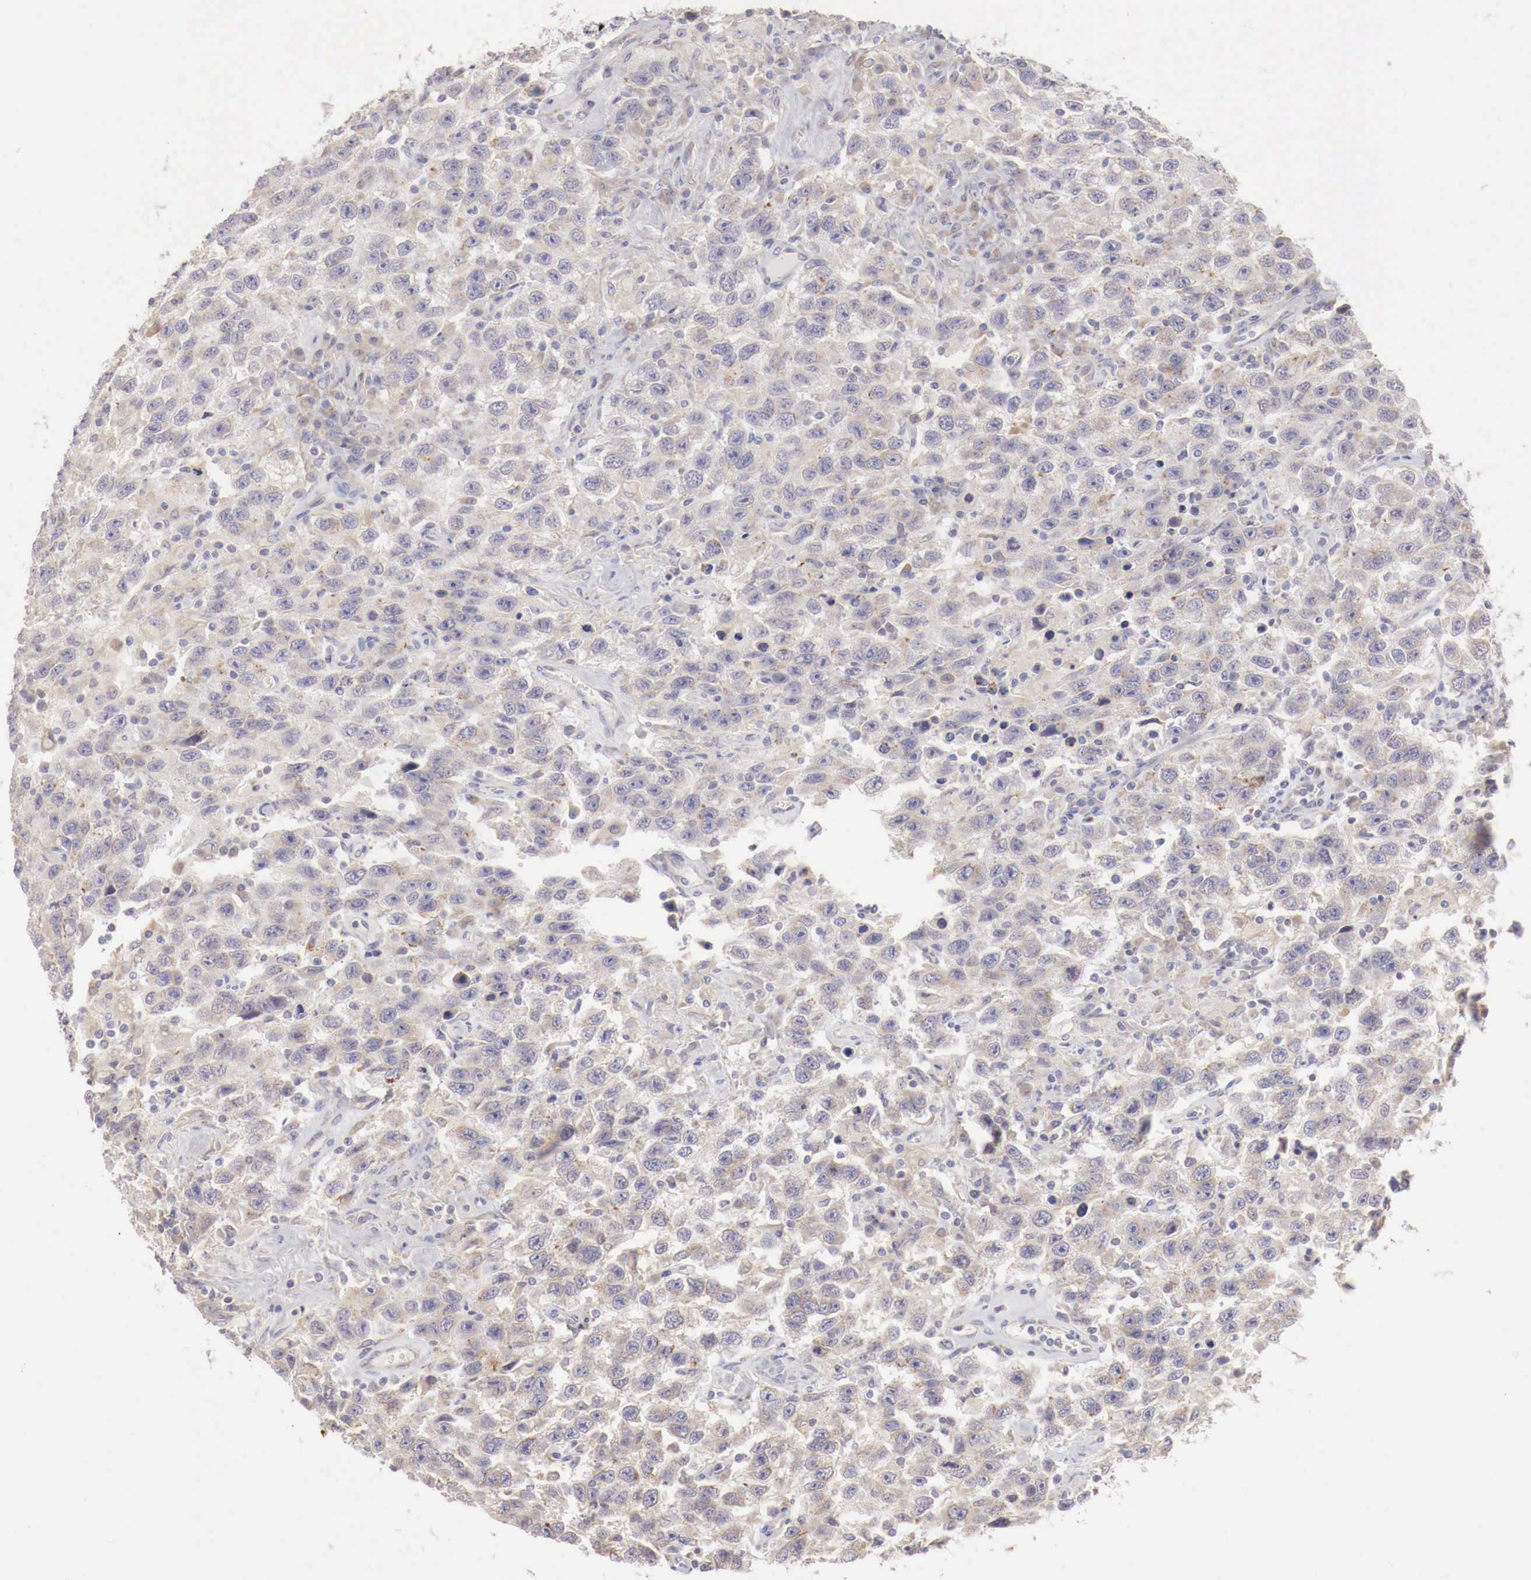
{"staining": {"intensity": "weak", "quantity": ">75%", "location": "cytoplasmic/membranous"}, "tissue": "testis cancer", "cell_type": "Tumor cells", "image_type": "cancer", "snomed": [{"axis": "morphology", "description": "Seminoma, NOS"}, {"axis": "topography", "description": "Testis"}], "caption": "Weak cytoplasmic/membranous protein expression is seen in approximately >75% of tumor cells in testis cancer.", "gene": "NSDHL", "patient": {"sex": "male", "age": 41}}